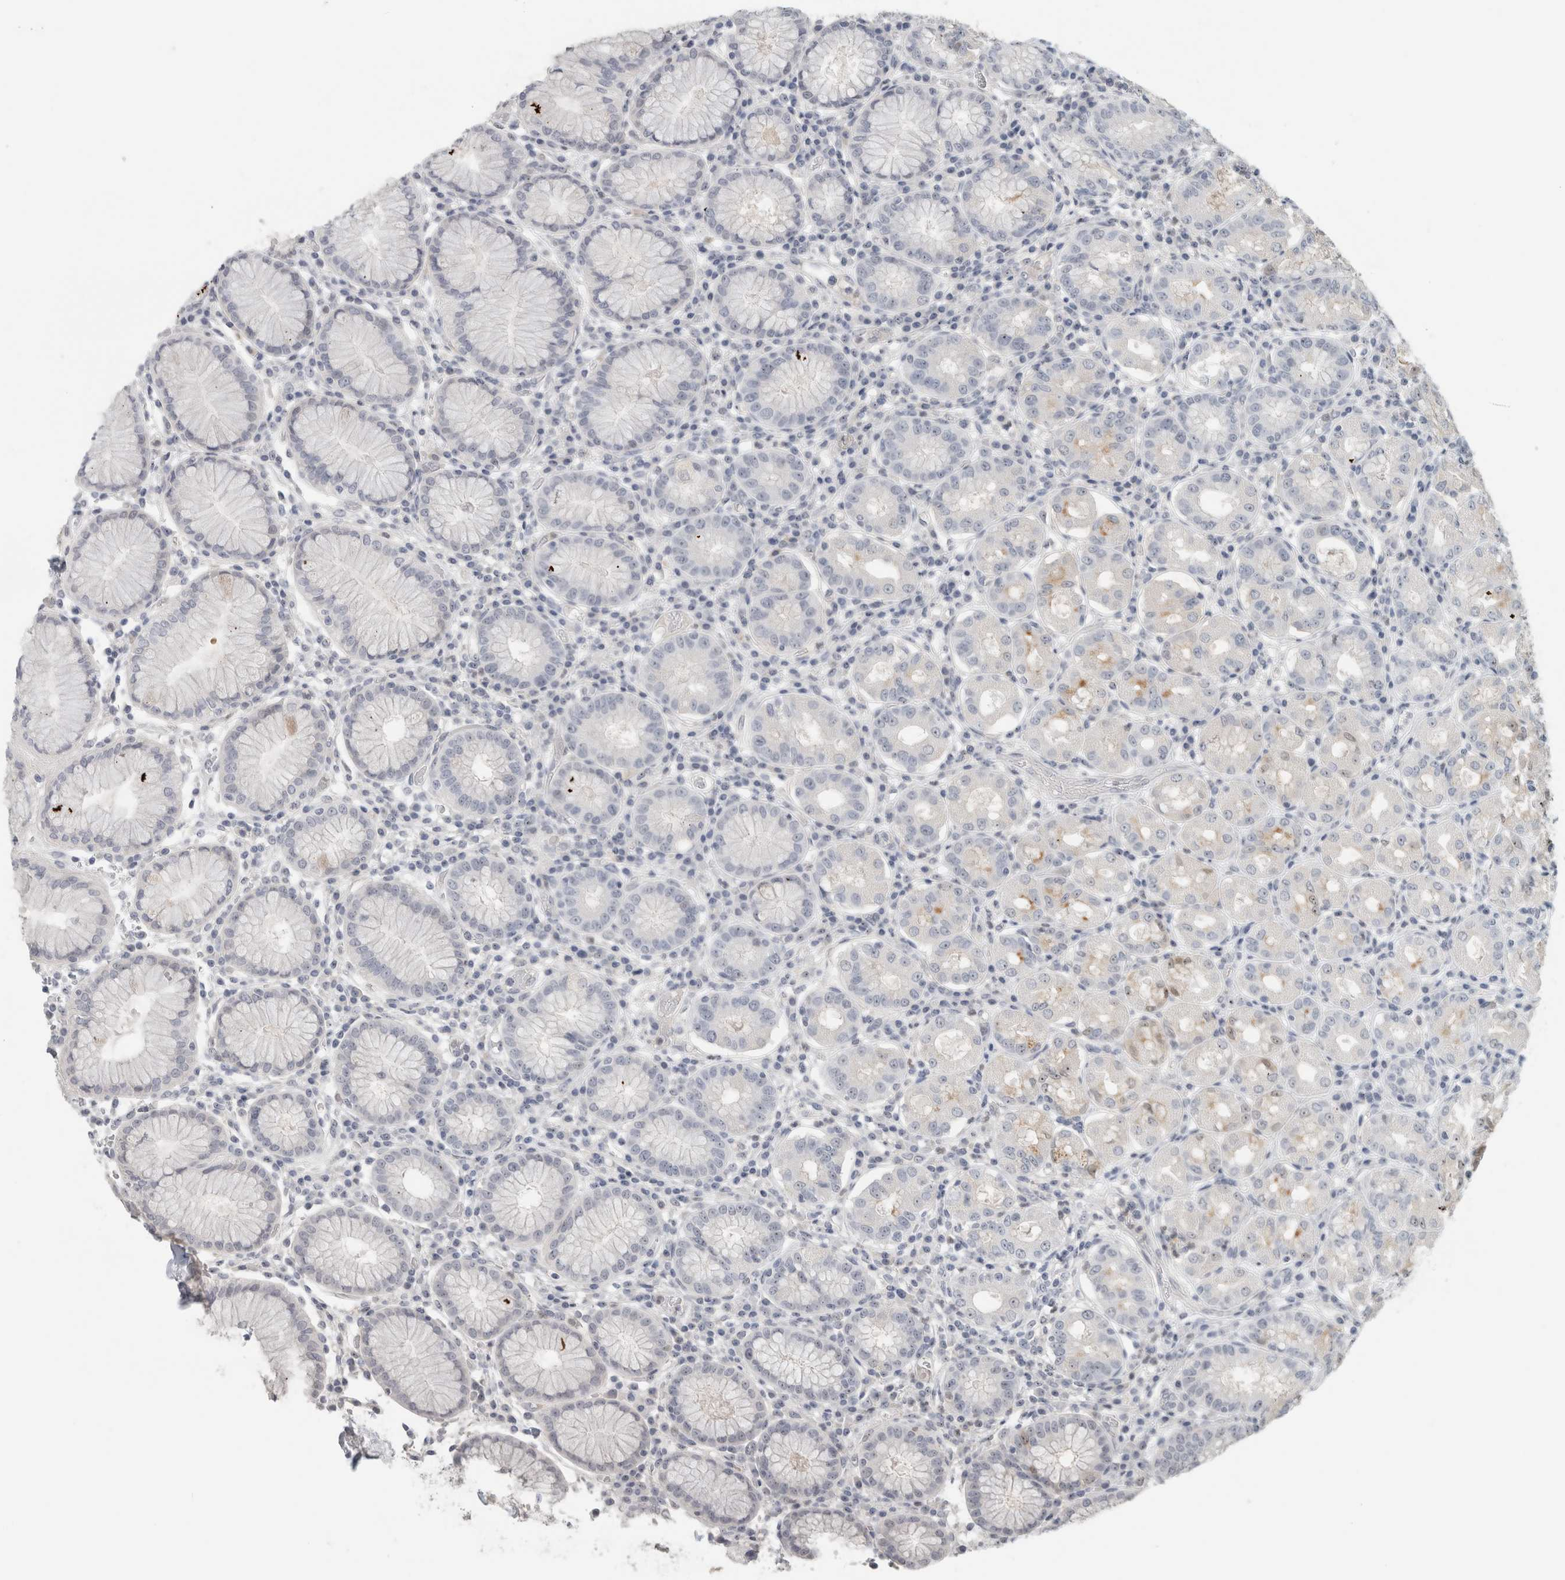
{"staining": {"intensity": "weak", "quantity": "<25%", "location": "cytoplasmic/membranous"}, "tissue": "stomach", "cell_type": "Glandular cells", "image_type": "normal", "snomed": [{"axis": "morphology", "description": "Normal tissue, NOS"}, {"axis": "topography", "description": "Stomach"}, {"axis": "topography", "description": "Stomach, lower"}], "caption": "DAB (3,3'-diaminobenzidine) immunohistochemical staining of benign human stomach shows no significant positivity in glandular cells. The staining is performed using DAB (3,3'-diaminobenzidine) brown chromogen with nuclei counter-stained in using hematoxylin.", "gene": "FMR1NB", "patient": {"sex": "female", "age": 56}}